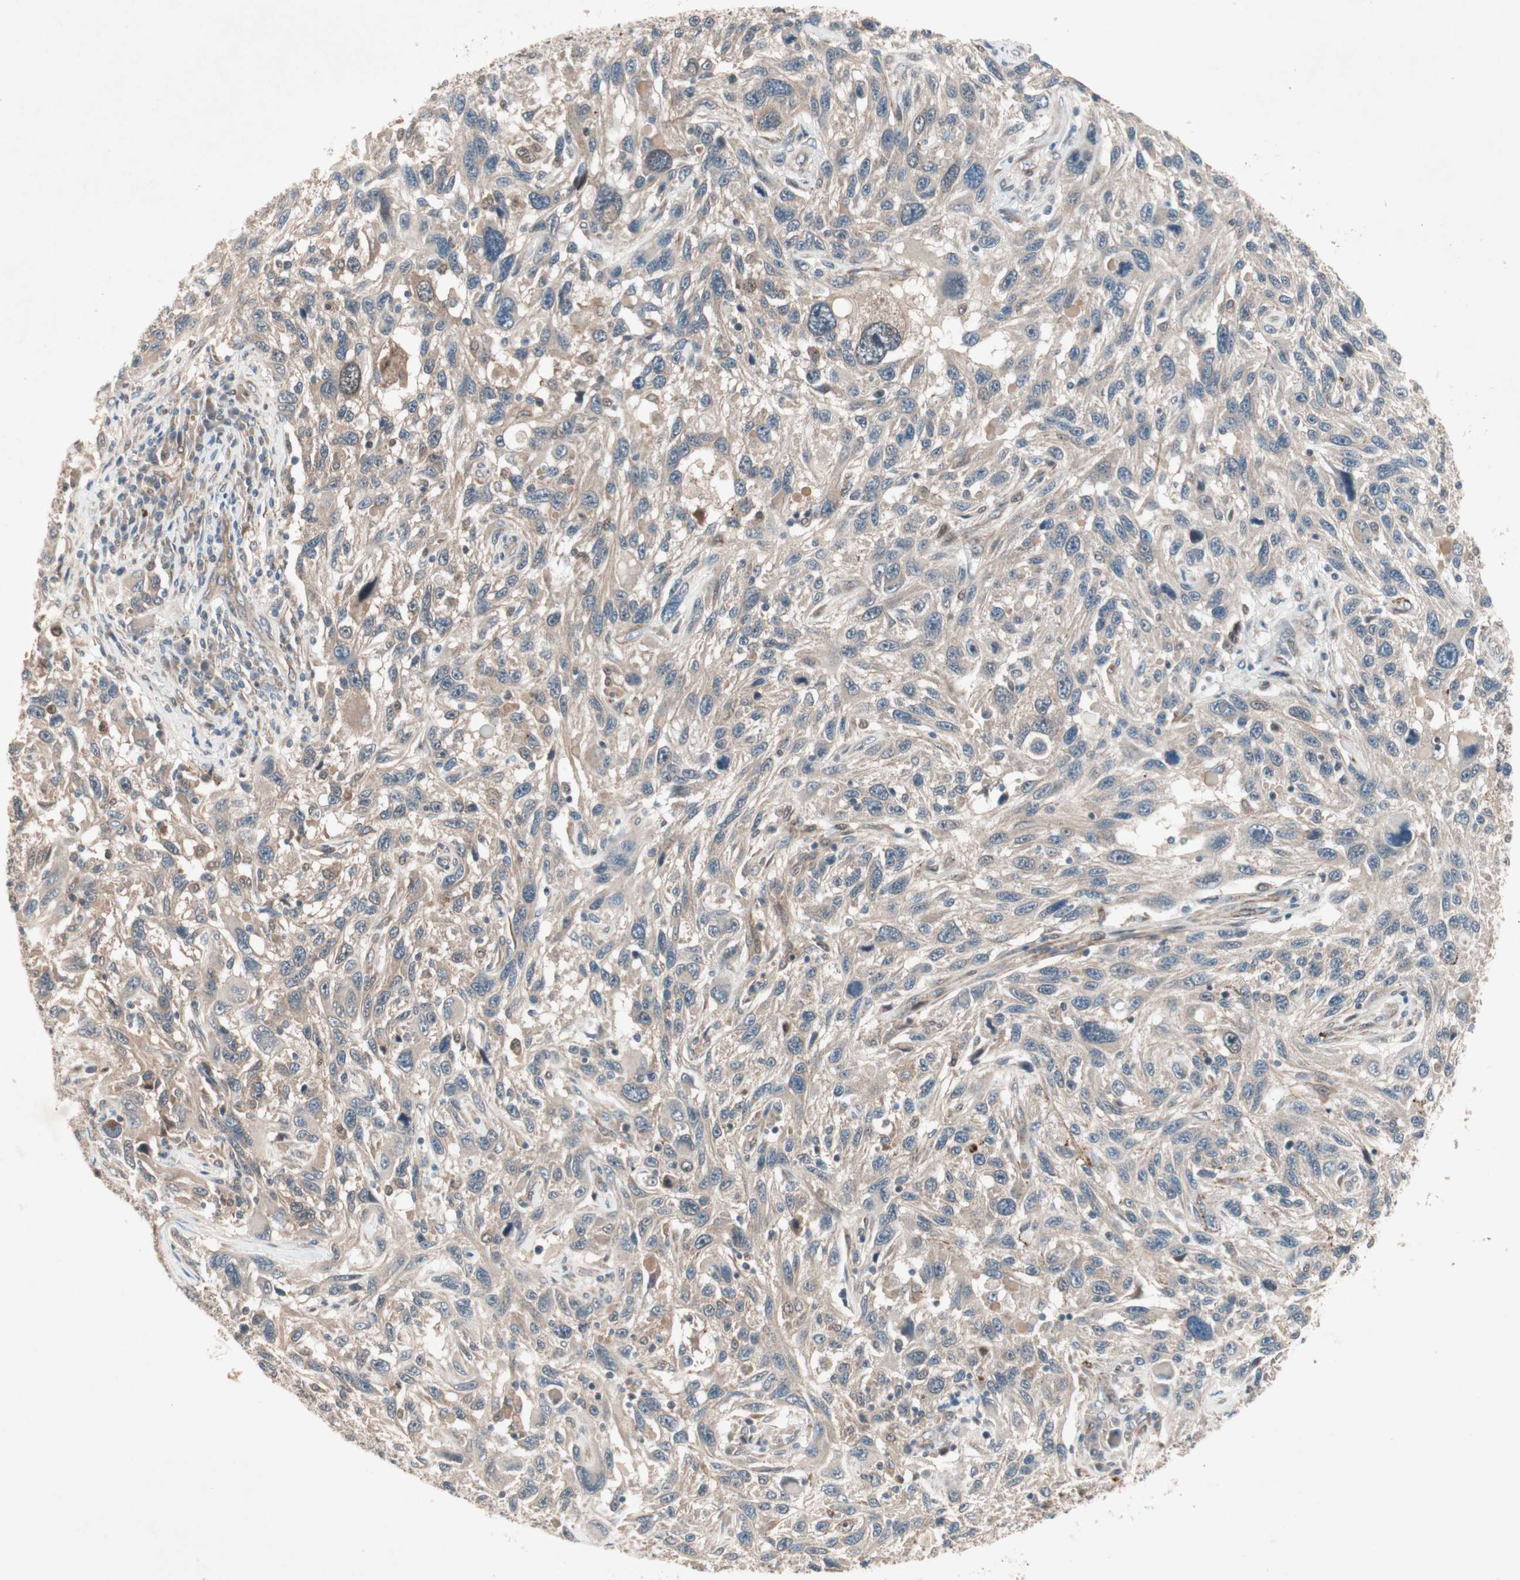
{"staining": {"intensity": "weak", "quantity": "<25%", "location": "cytoplasmic/membranous"}, "tissue": "melanoma", "cell_type": "Tumor cells", "image_type": "cancer", "snomed": [{"axis": "morphology", "description": "Malignant melanoma, NOS"}, {"axis": "topography", "description": "Skin"}], "caption": "Tumor cells are negative for protein expression in human malignant melanoma.", "gene": "SDSL", "patient": {"sex": "male", "age": 53}}